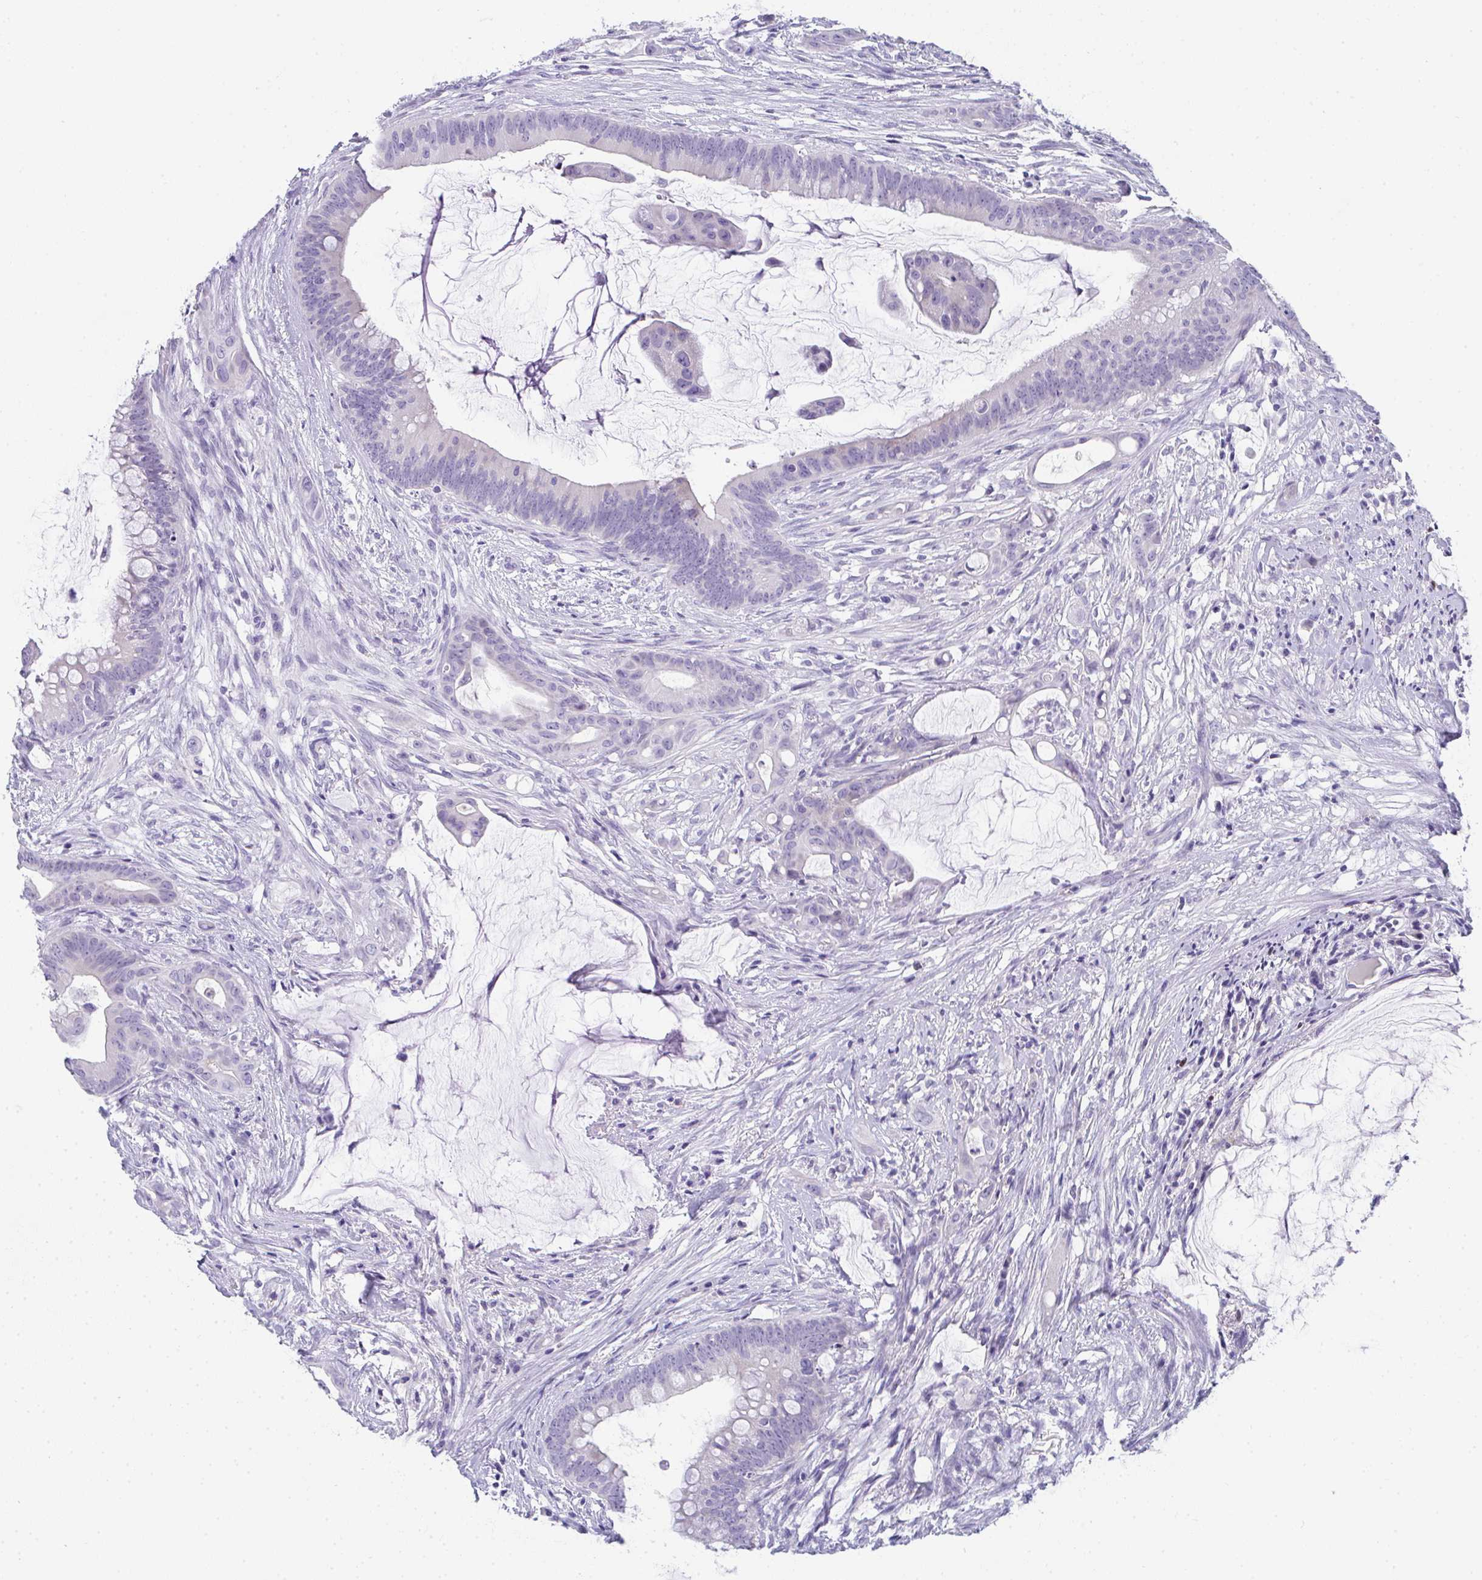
{"staining": {"intensity": "negative", "quantity": "none", "location": "none"}, "tissue": "colorectal cancer", "cell_type": "Tumor cells", "image_type": "cancer", "snomed": [{"axis": "morphology", "description": "Adenocarcinoma, NOS"}, {"axis": "topography", "description": "Colon"}], "caption": "DAB (3,3'-diaminobenzidine) immunohistochemical staining of colorectal adenocarcinoma shows no significant expression in tumor cells.", "gene": "TTC30B", "patient": {"sex": "male", "age": 62}}